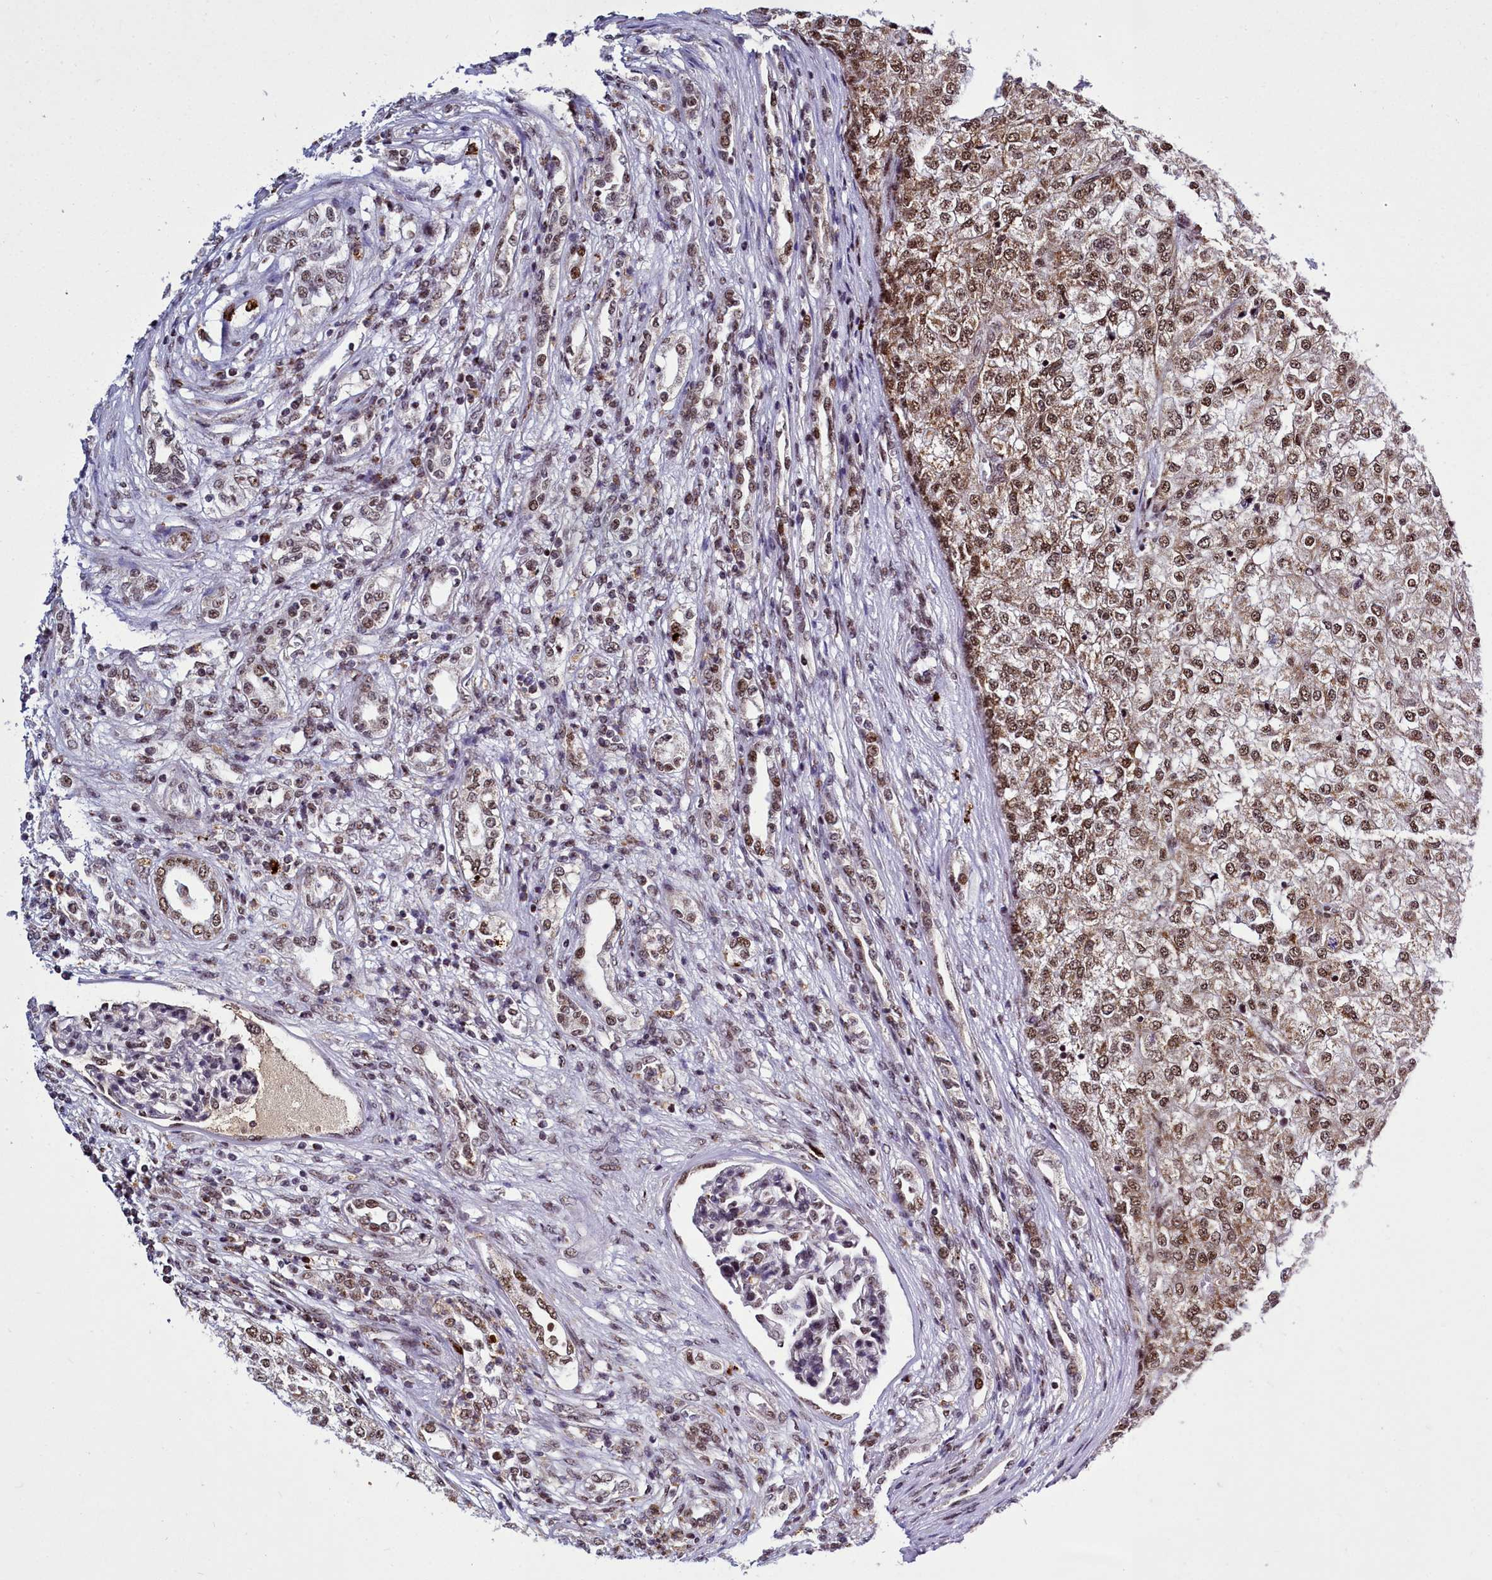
{"staining": {"intensity": "moderate", "quantity": ">75%", "location": "cytoplasmic/membranous,nuclear"}, "tissue": "renal cancer", "cell_type": "Tumor cells", "image_type": "cancer", "snomed": [{"axis": "morphology", "description": "Adenocarcinoma, NOS"}, {"axis": "topography", "description": "Kidney"}], "caption": "The photomicrograph reveals immunohistochemical staining of renal cancer. There is moderate cytoplasmic/membranous and nuclear positivity is present in approximately >75% of tumor cells. (DAB (3,3'-diaminobenzidine) = brown stain, brightfield microscopy at high magnification).", "gene": "POM121L2", "patient": {"sex": "female", "age": 54}}